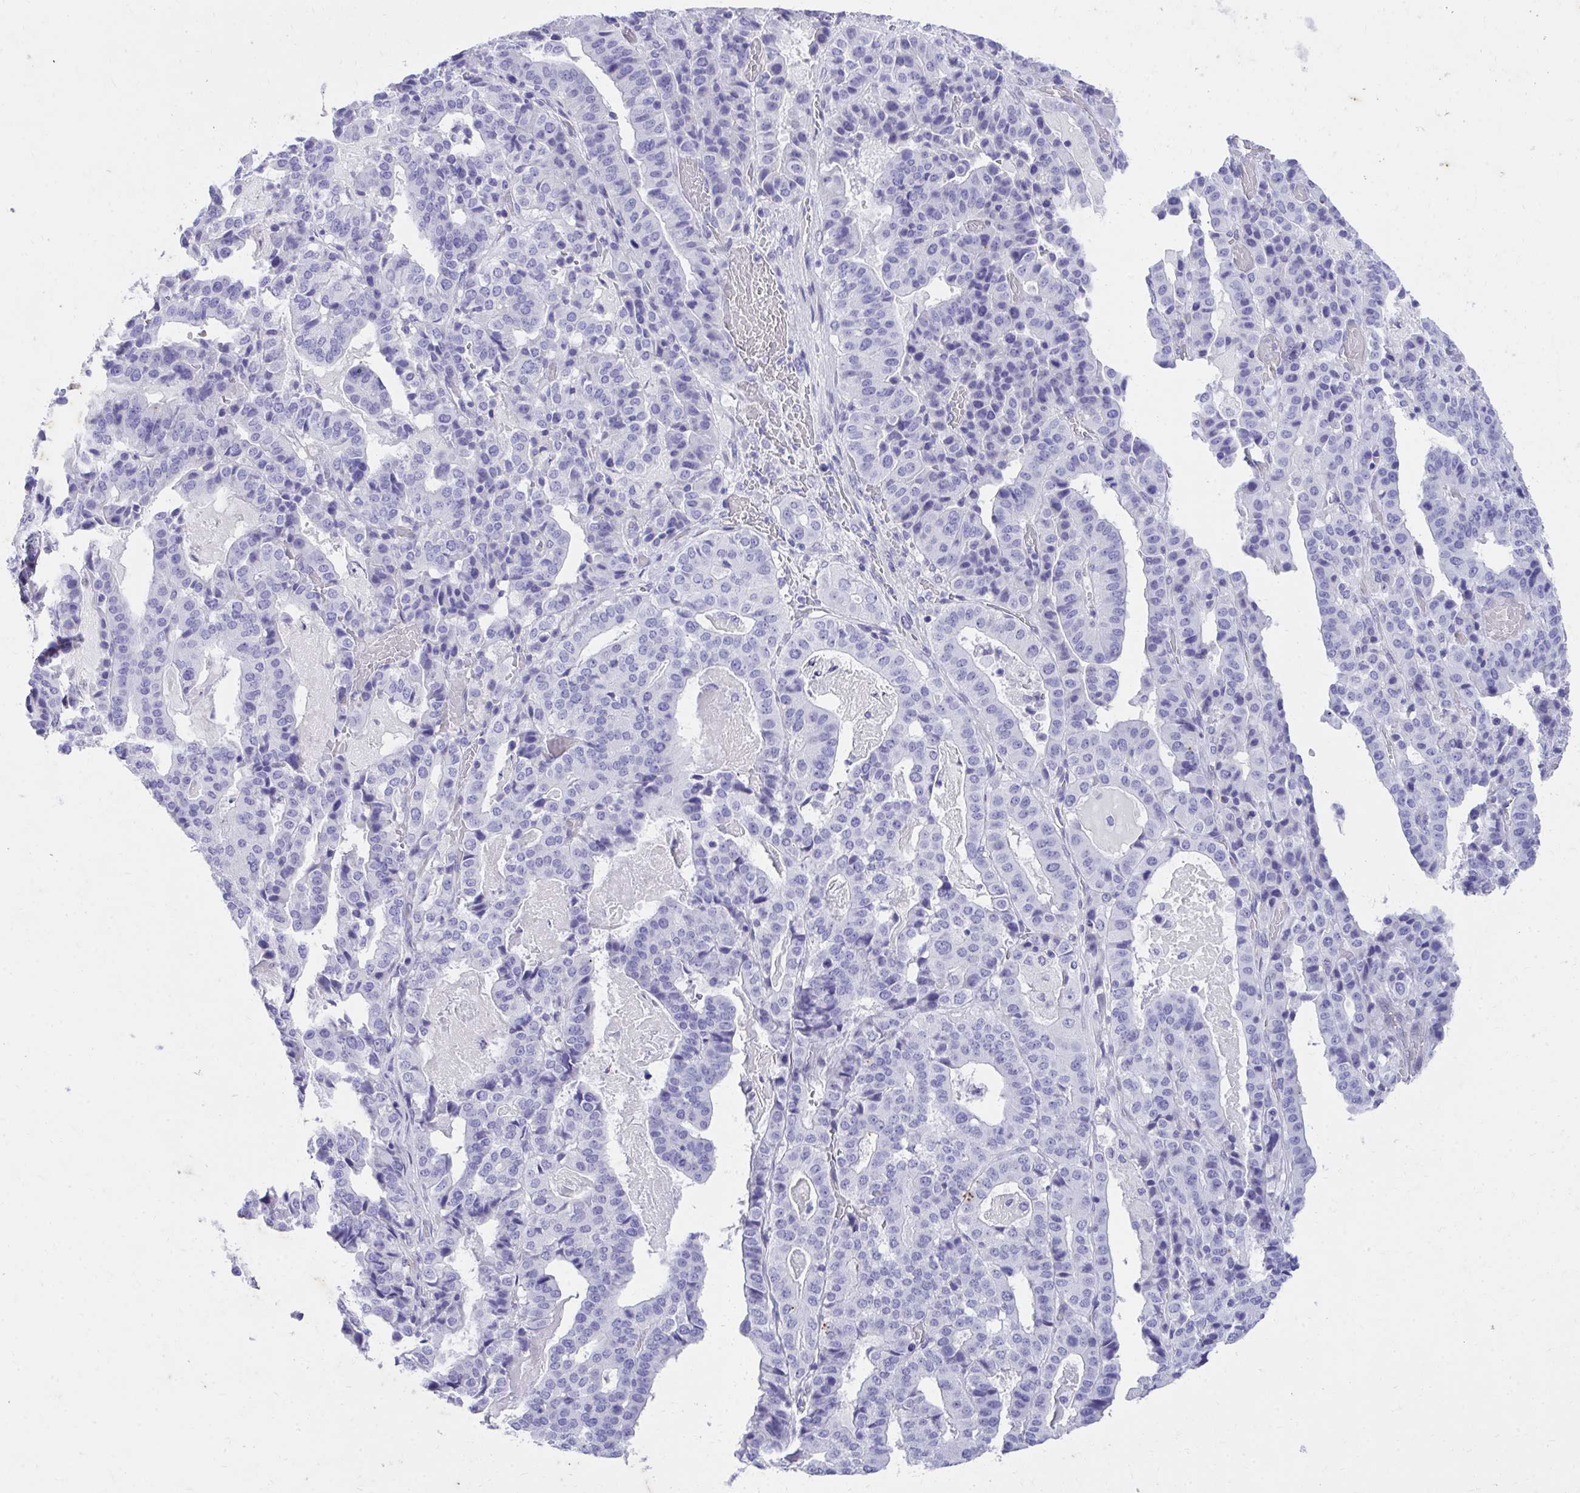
{"staining": {"intensity": "negative", "quantity": "none", "location": "none"}, "tissue": "stomach cancer", "cell_type": "Tumor cells", "image_type": "cancer", "snomed": [{"axis": "morphology", "description": "Adenocarcinoma, NOS"}, {"axis": "topography", "description": "Stomach"}], "caption": "Immunohistochemistry photomicrograph of stomach cancer (adenocarcinoma) stained for a protein (brown), which reveals no expression in tumor cells.", "gene": "KLK1", "patient": {"sex": "male", "age": 48}}